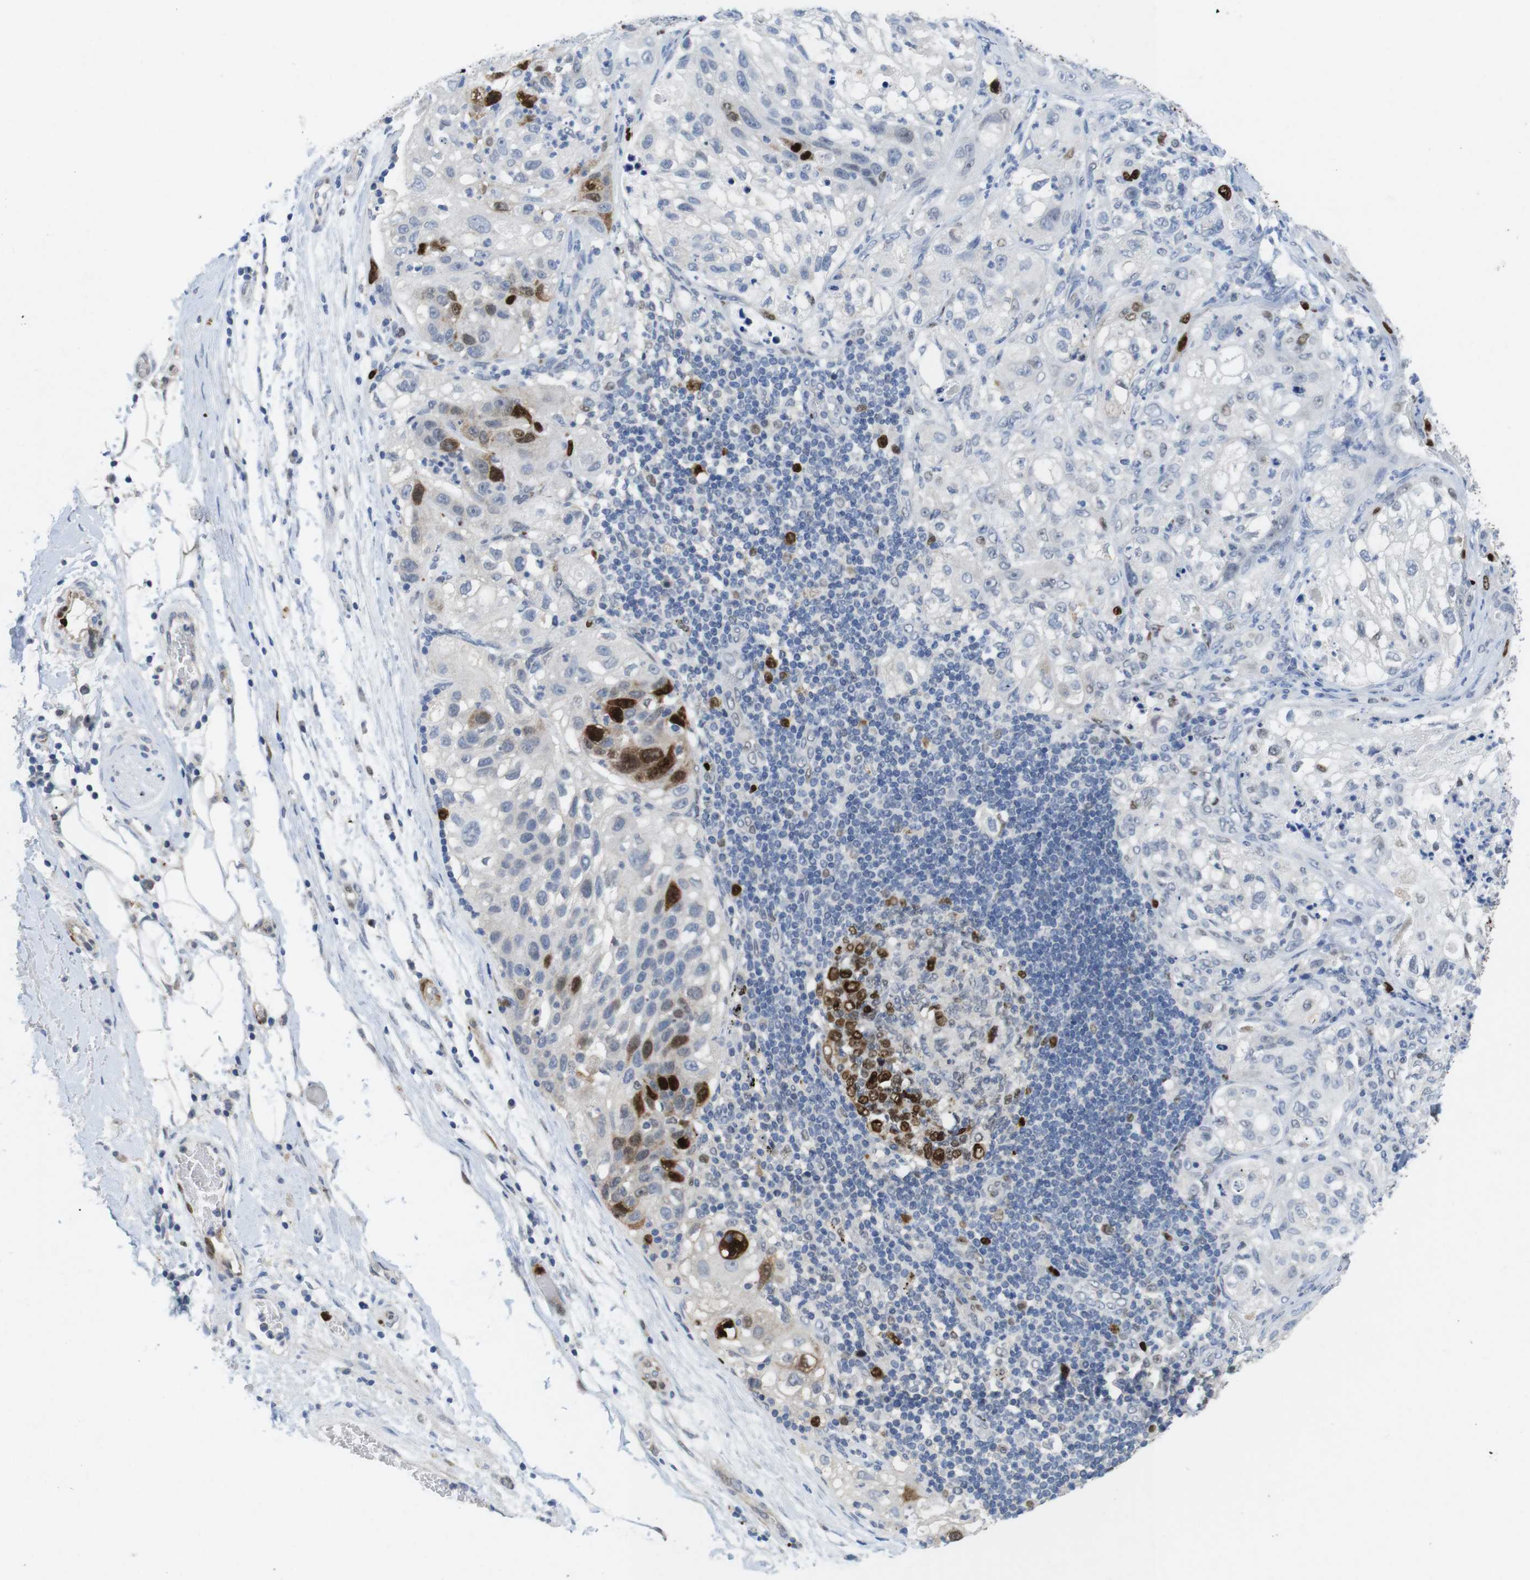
{"staining": {"intensity": "strong", "quantity": "<25%", "location": "nuclear"}, "tissue": "lung cancer", "cell_type": "Tumor cells", "image_type": "cancer", "snomed": [{"axis": "morphology", "description": "Inflammation, NOS"}, {"axis": "morphology", "description": "Squamous cell carcinoma, NOS"}, {"axis": "topography", "description": "Lymph node"}, {"axis": "topography", "description": "Soft tissue"}, {"axis": "topography", "description": "Lung"}], "caption": "Lung squamous cell carcinoma stained with a brown dye displays strong nuclear positive positivity in about <25% of tumor cells.", "gene": "KPNA2", "patient": {"sex": "male", "age": 66}}